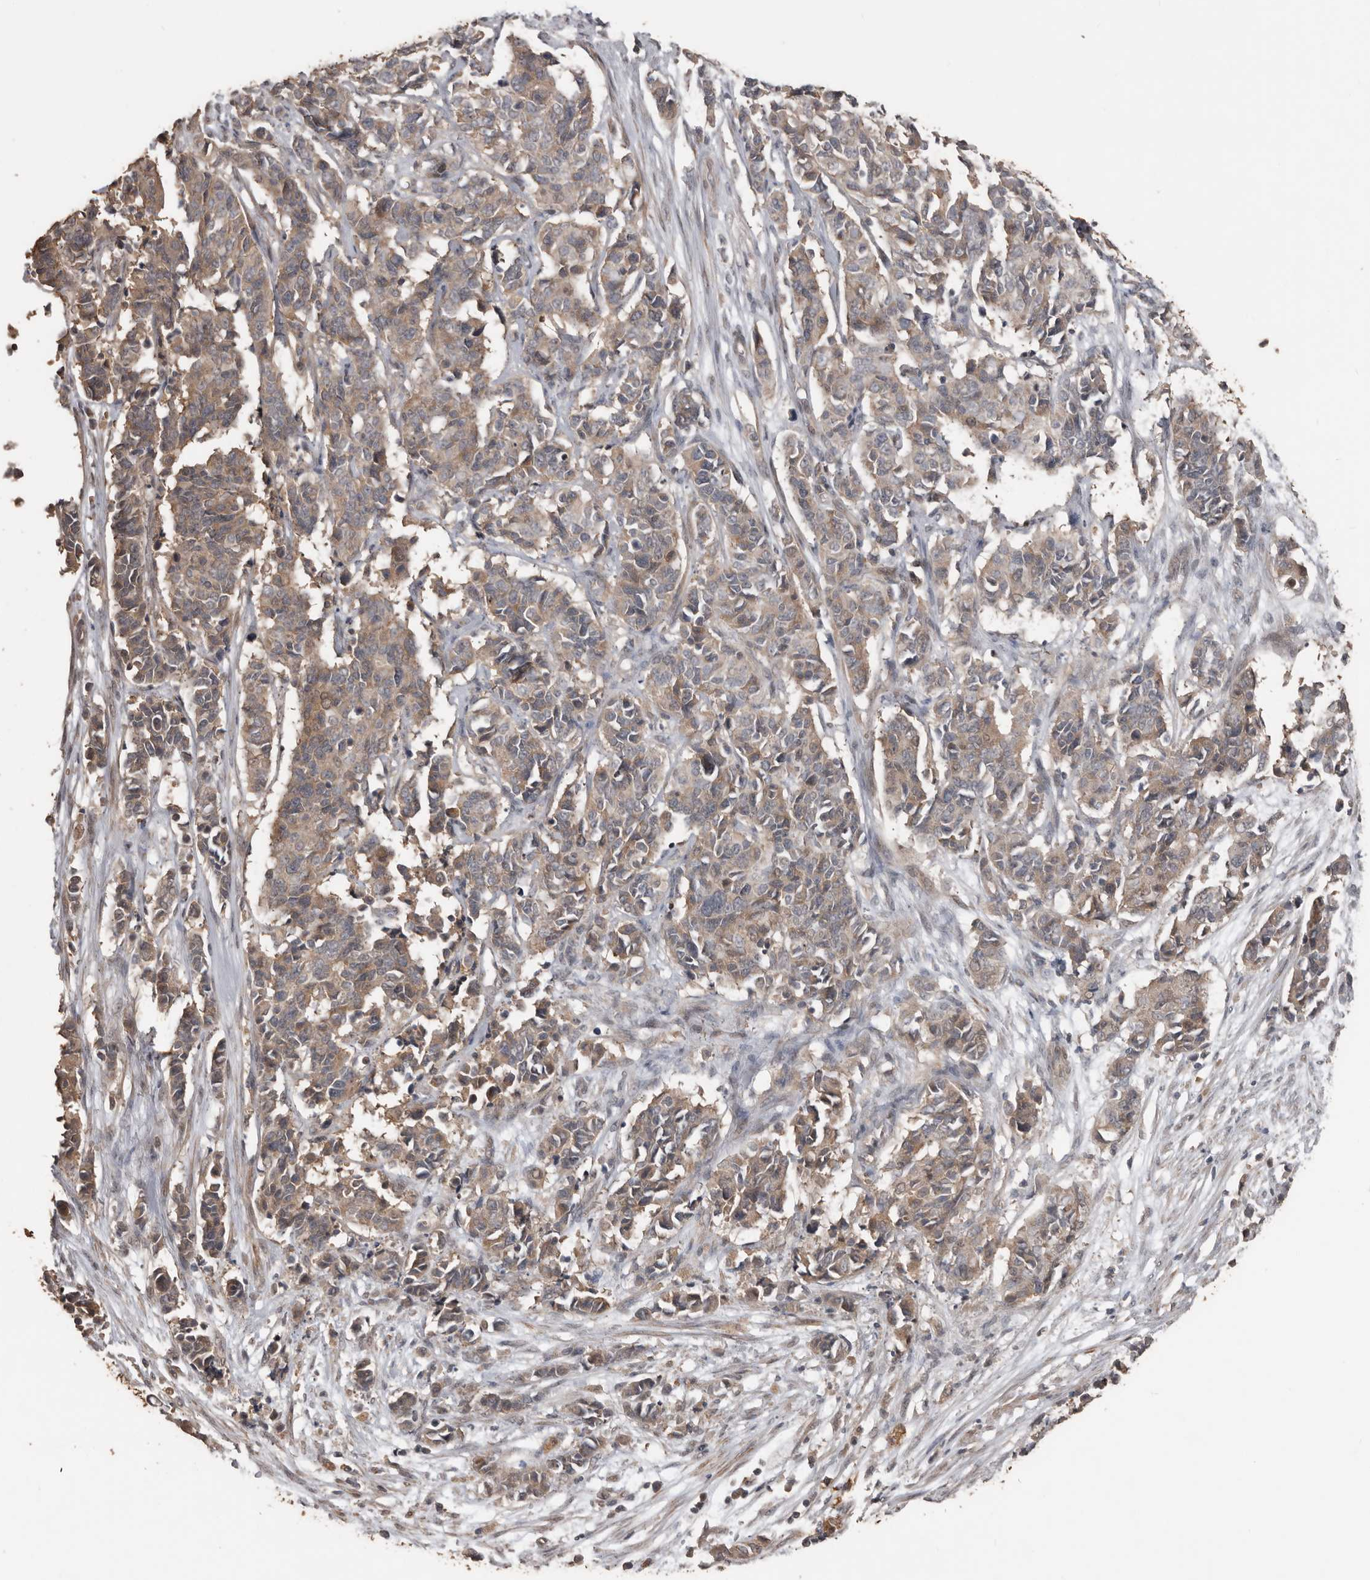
{"staining": {"intensity": "weak", "quantity": ">75%", "location": "cytoplasmic/membranous"}, "tissue": "cervical cancer", "cell_type": "Tumor cells", "image_type": "cancer", "snomed": [{"axis": "morphology", "description": "Normal tissue, NOS"}, {"axis": "morphology", "description": "Squamous cell carcinoma, NOS"}, {"axis": "topography", "description": "Cervix"}], "caption": "Brown immunohistochemical staining in human cervical cancer exhibits weak cytoplasmic/membranous positivity in about >75% of tumor cells.", "gene": "BAMBI", "patient": {"sex": "female", "age": 35}}